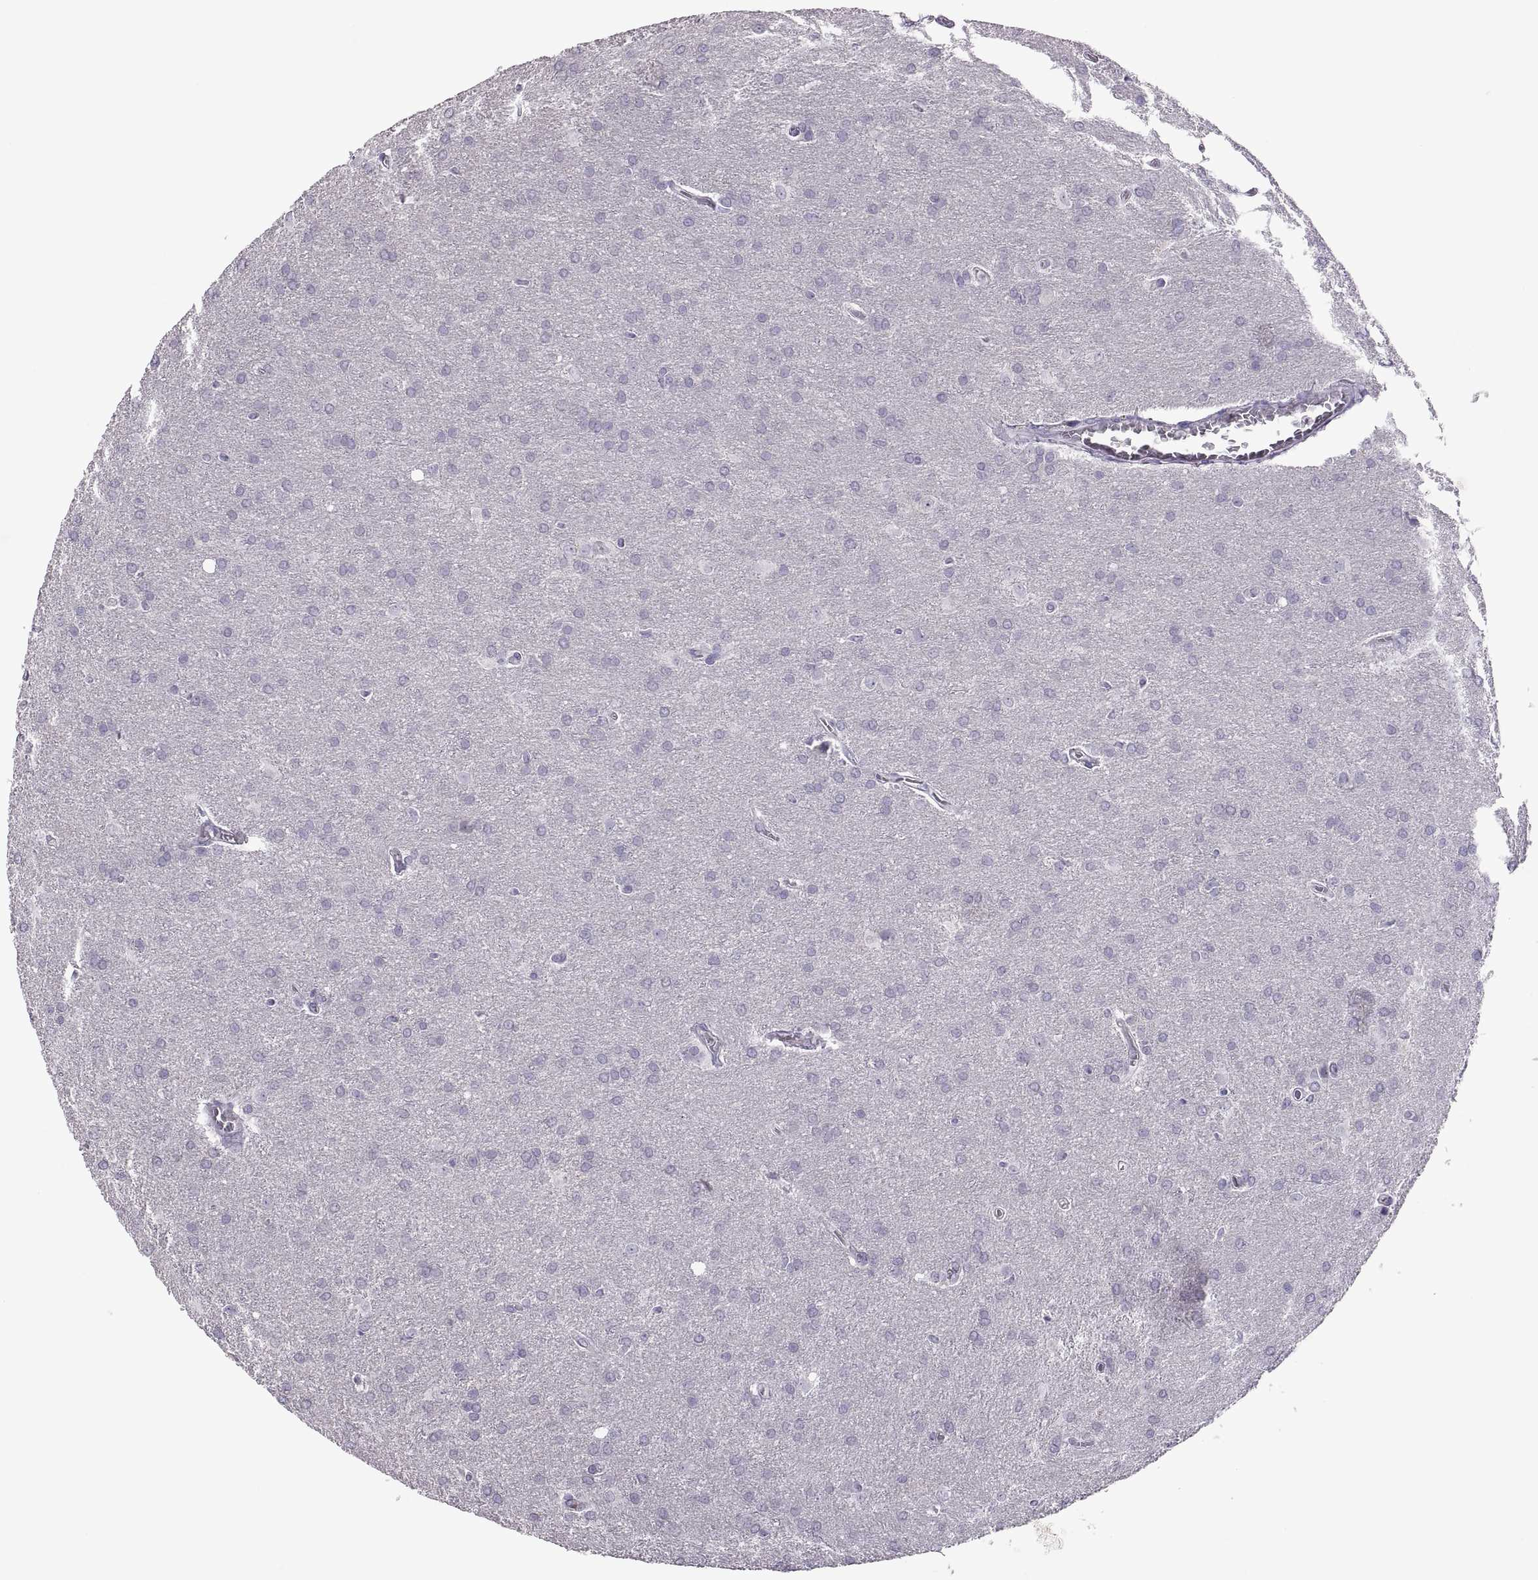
{"staining": {"intensity": "negative", "quantity": "none", "location": "none"}, "tissue": "glioma", "cell_type": "Tumor cells", "image_type": "cancer", "snomed": [{"axis": "morphology", "description": "Glioma, malignant, Low grade"}, {"axis": "topography", "description": "Brain"}], "caption": "IHC histopathology image of neoplastic tissue: glioma stained with DAB shows no significant protein expression in tumor cells.", "gene": "TBX19", "patient": {"sex": "female", "age": 32}}